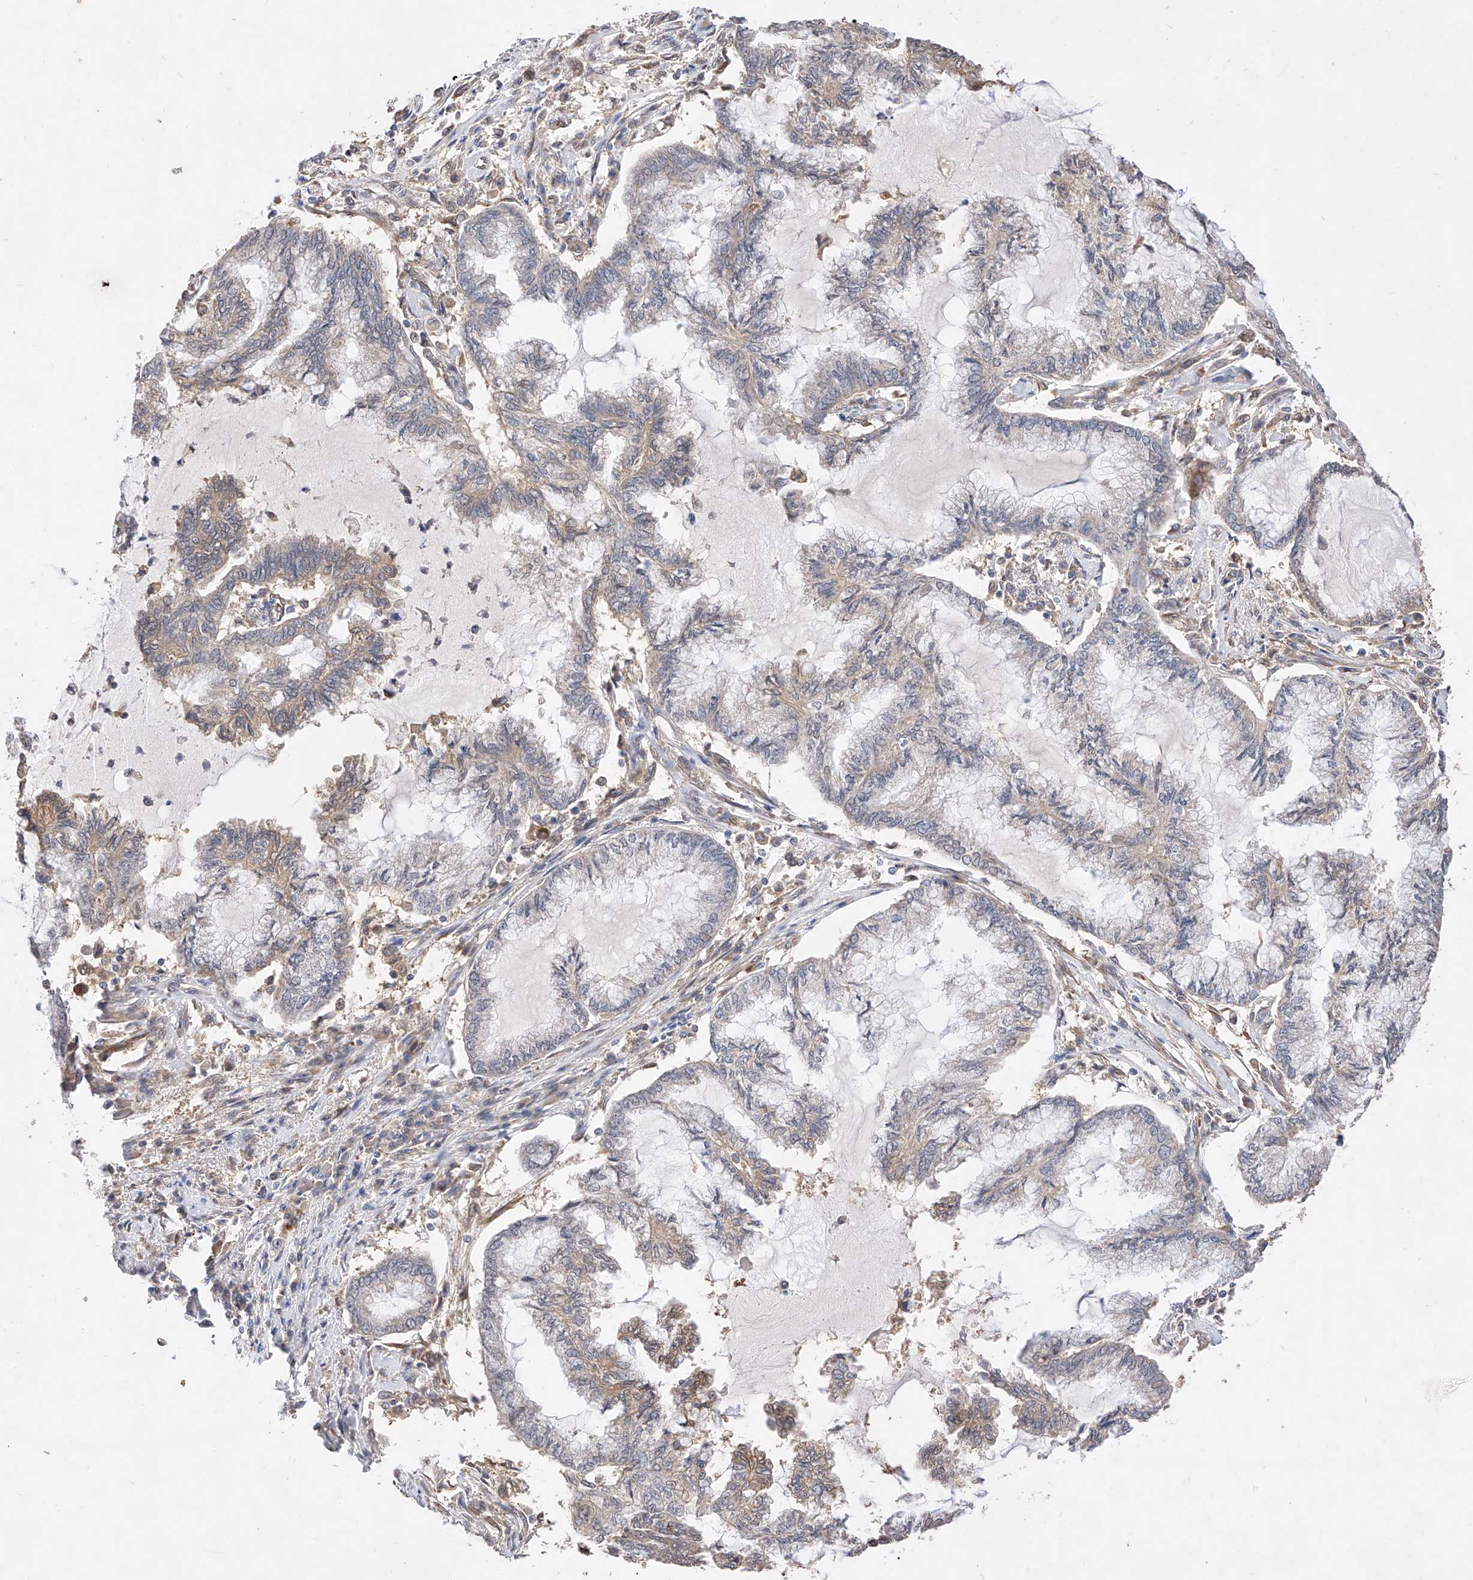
{"staining": {"intensity": "moderate", "quantity": "<25%", "location": "cytoplasmic/membranous"}, "tissue": "endometrial cancer", "cell_type": "Tumor cells", "image_type": "cancer", "snomed": [{"axis": "morphology", "description": "Adenocarcinoma, NOS"}, {"axis": "topography", "description": "Endometrium"}], "caption": "Moderate cytoplasmic/membranous expression is present in approximately <25% of tumor cells in endometrial cancer (adenocarcinoma). (DAB (3,3'-diaminobenzidine) = brown stain, brightfield microscopy at high magnification).", "gene": "ZSCAN4", "patient": {"sex": "female", "age": 86}}